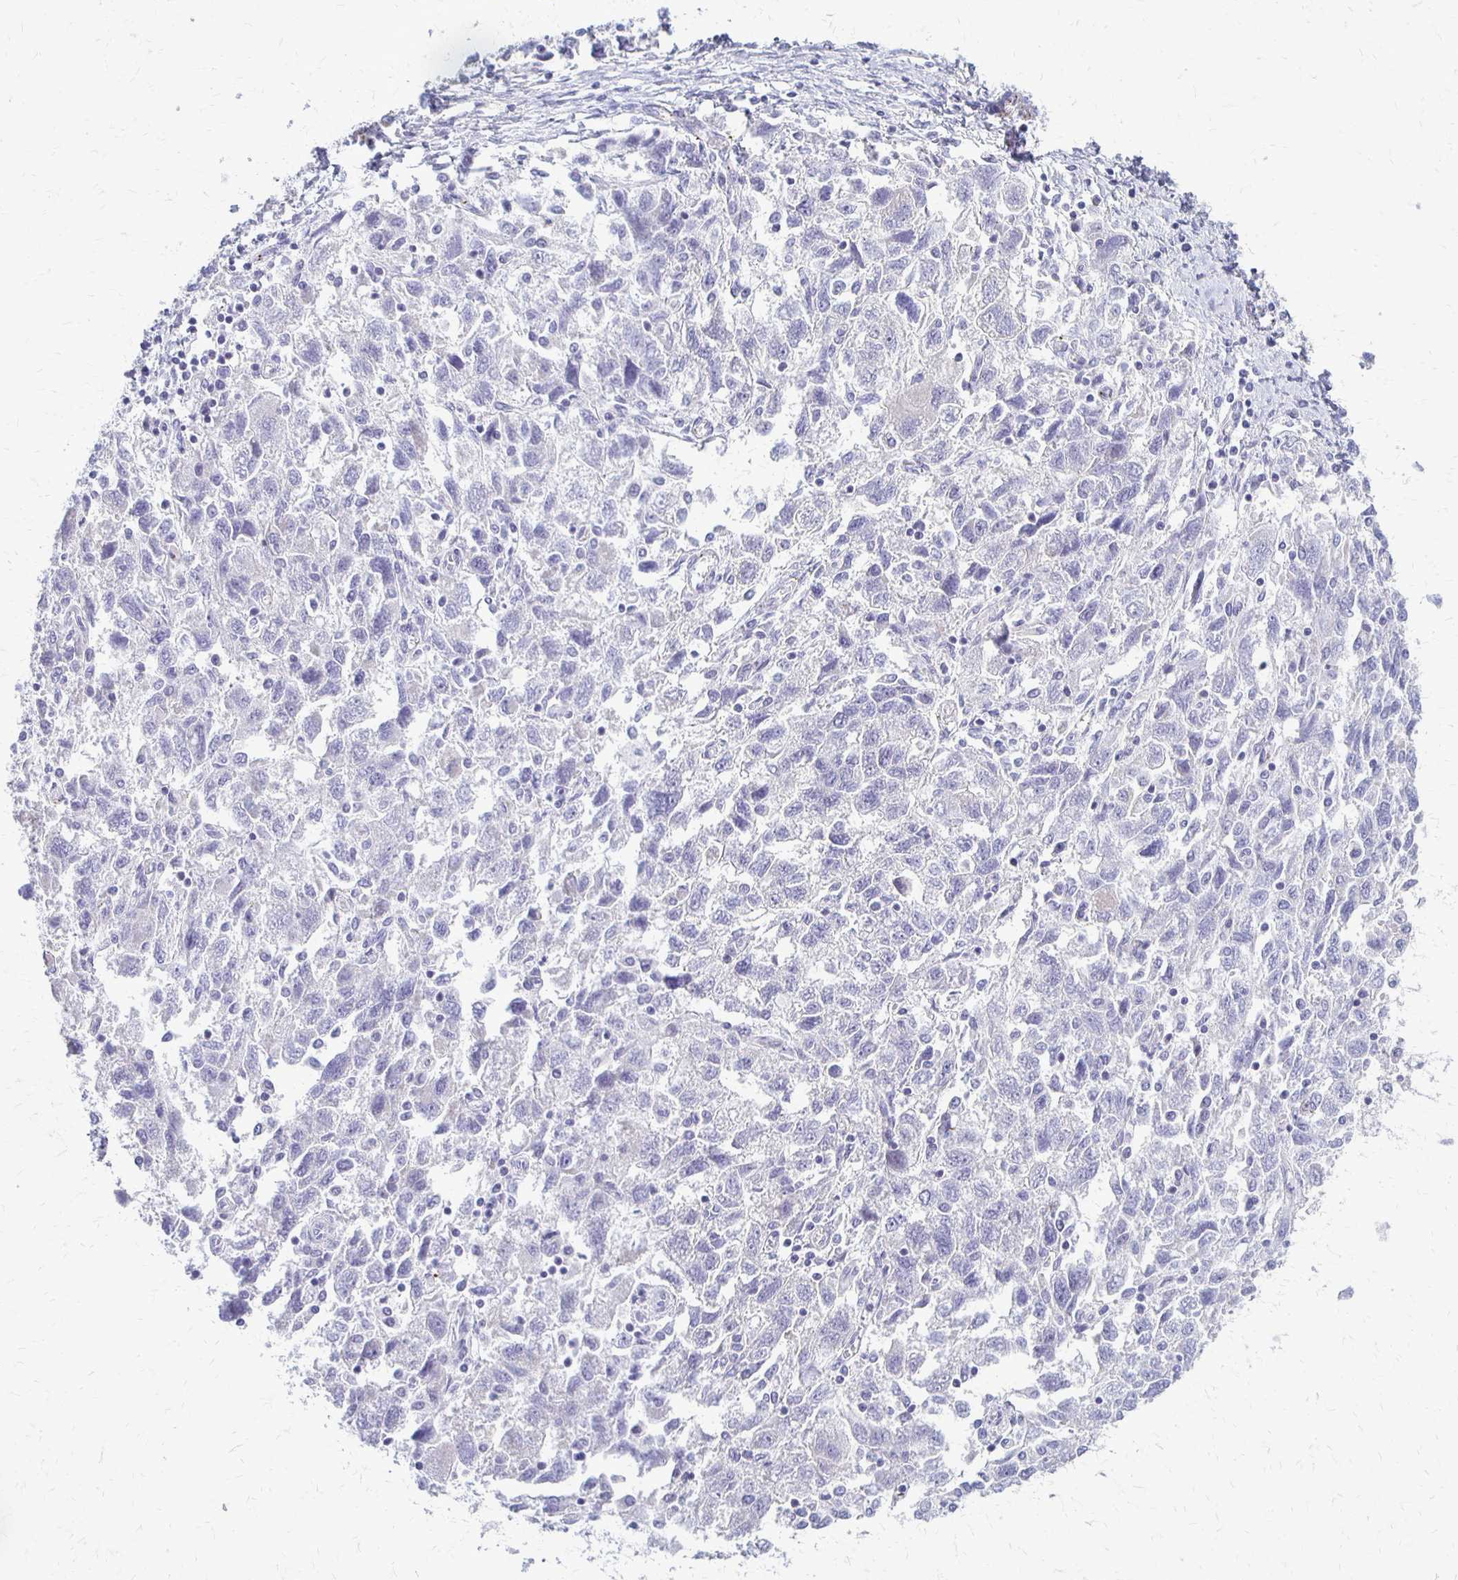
{"staining": {"intensity": "negative", "quantity": "none", "location": "none"}, "tissue": "ovarian cancer", "cell_type": "Tumor cells", "image_type": "cancer", "snomed": [{"axis": "morphology", "description": "Carcinoma, NOS"}, {"axis": "morphology", "description": "Cystadenocarcinoma, serous, NOS"}, {"axis": "topography", "description": "Ovary"}], "caption": "Tumor cells are negative for protein expression in human ovarian cancer (serous cystadenocarcinoma). (DAB immunohistochemistry with hematoxylin counter stain).", "gene": "RHOC", "patient": {"sex": "female", "age": 69}}